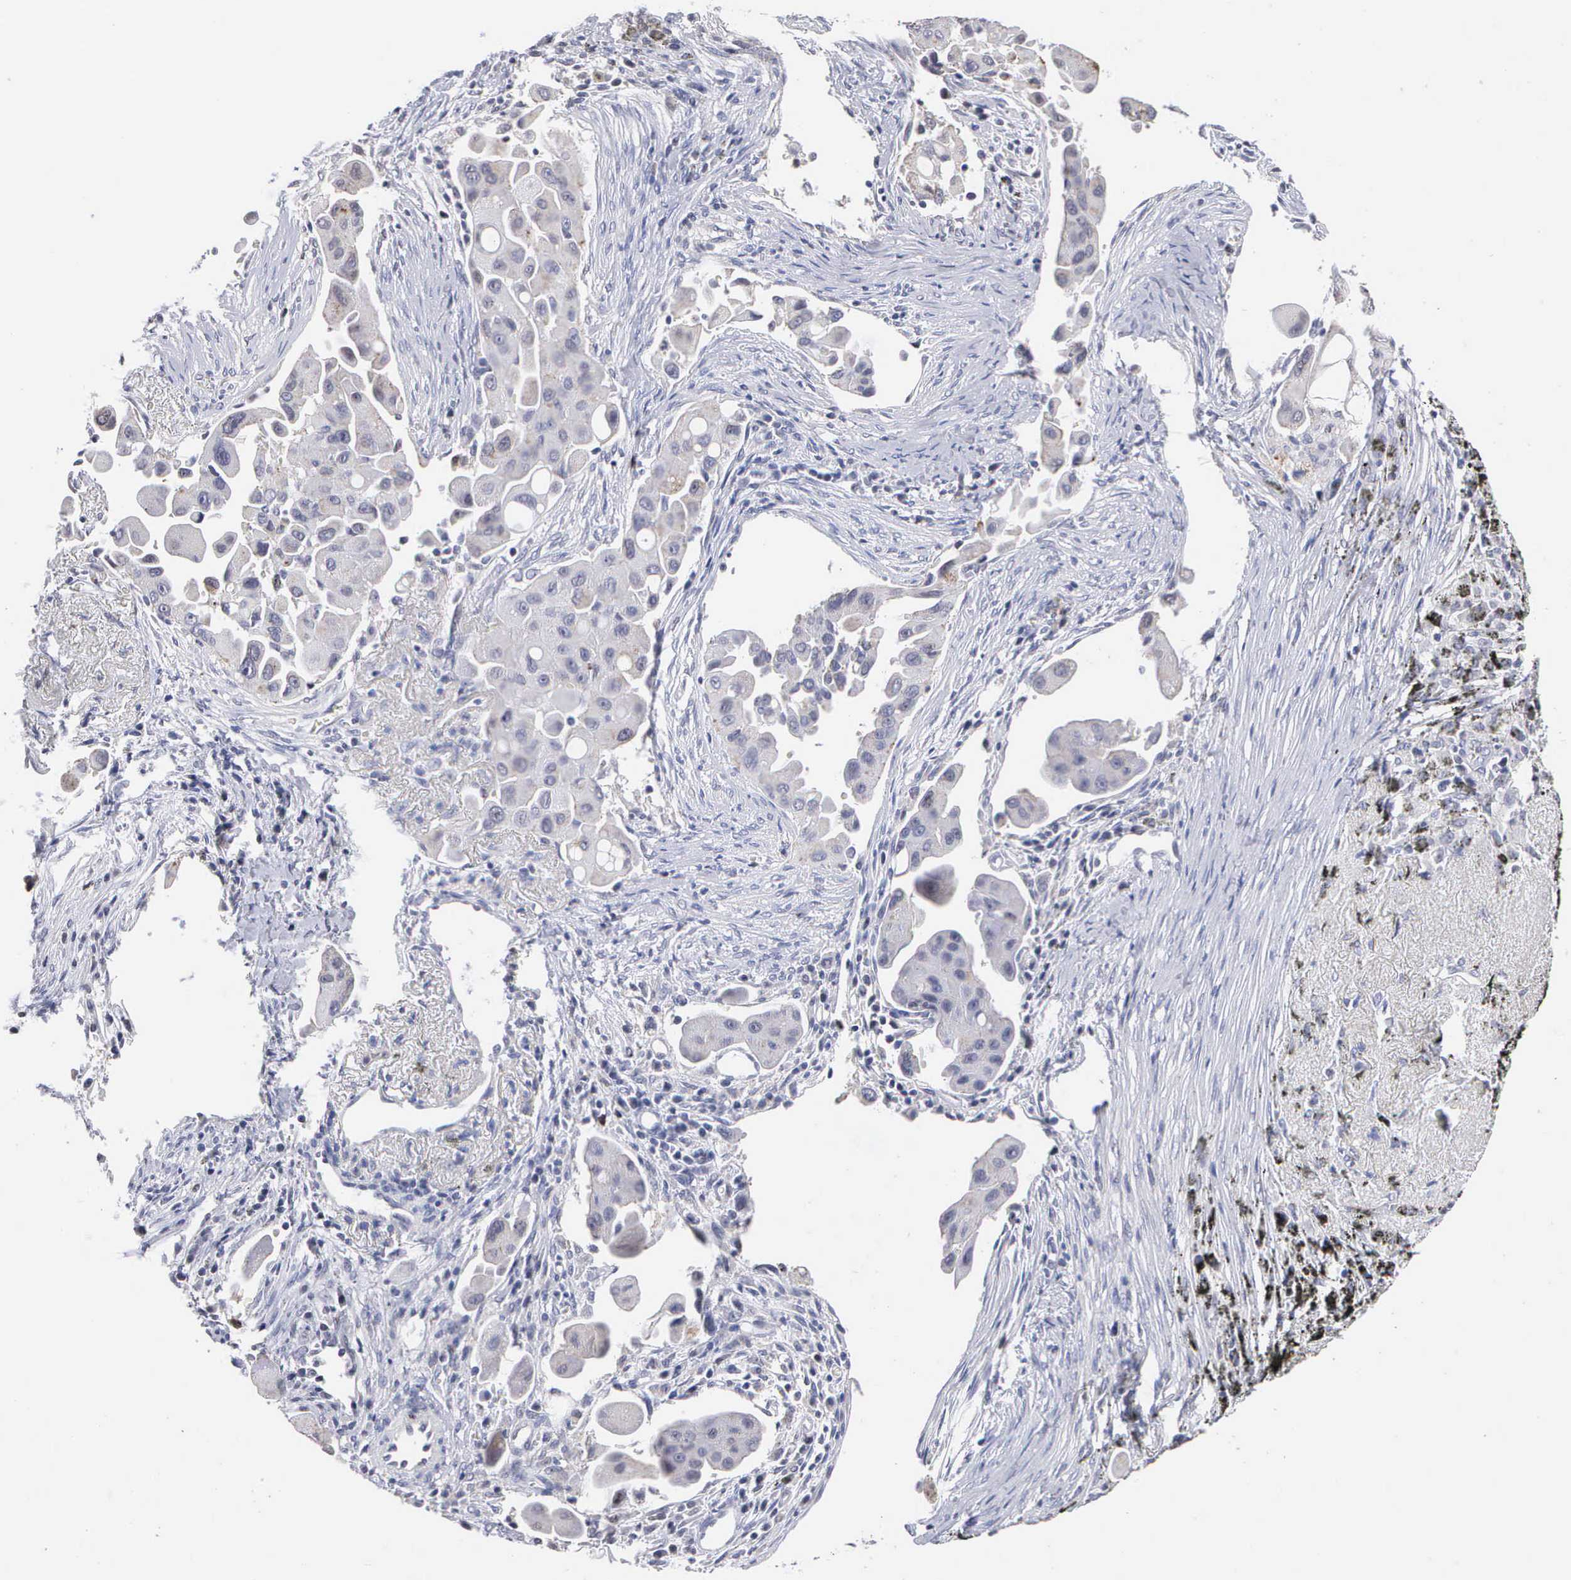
{"staining": {"intensity": "negative", "quantity": "none", "location": "none"}, "tissue": "lung cancer", "cell_type": "Tumor cells", "image_type": "cancer", "snomed": [{"axis": "morphology", "description": "Adenocarcinoma, NOS"}, {"axis": "topography", "description": "Lung"}], "caption": "Immunohistochemical staining of adenocarcinoma (lung) reveals no significant expression in tumor cells.", "gene": "KDM6A", "patient": {"sex": "male", "age": 68}}